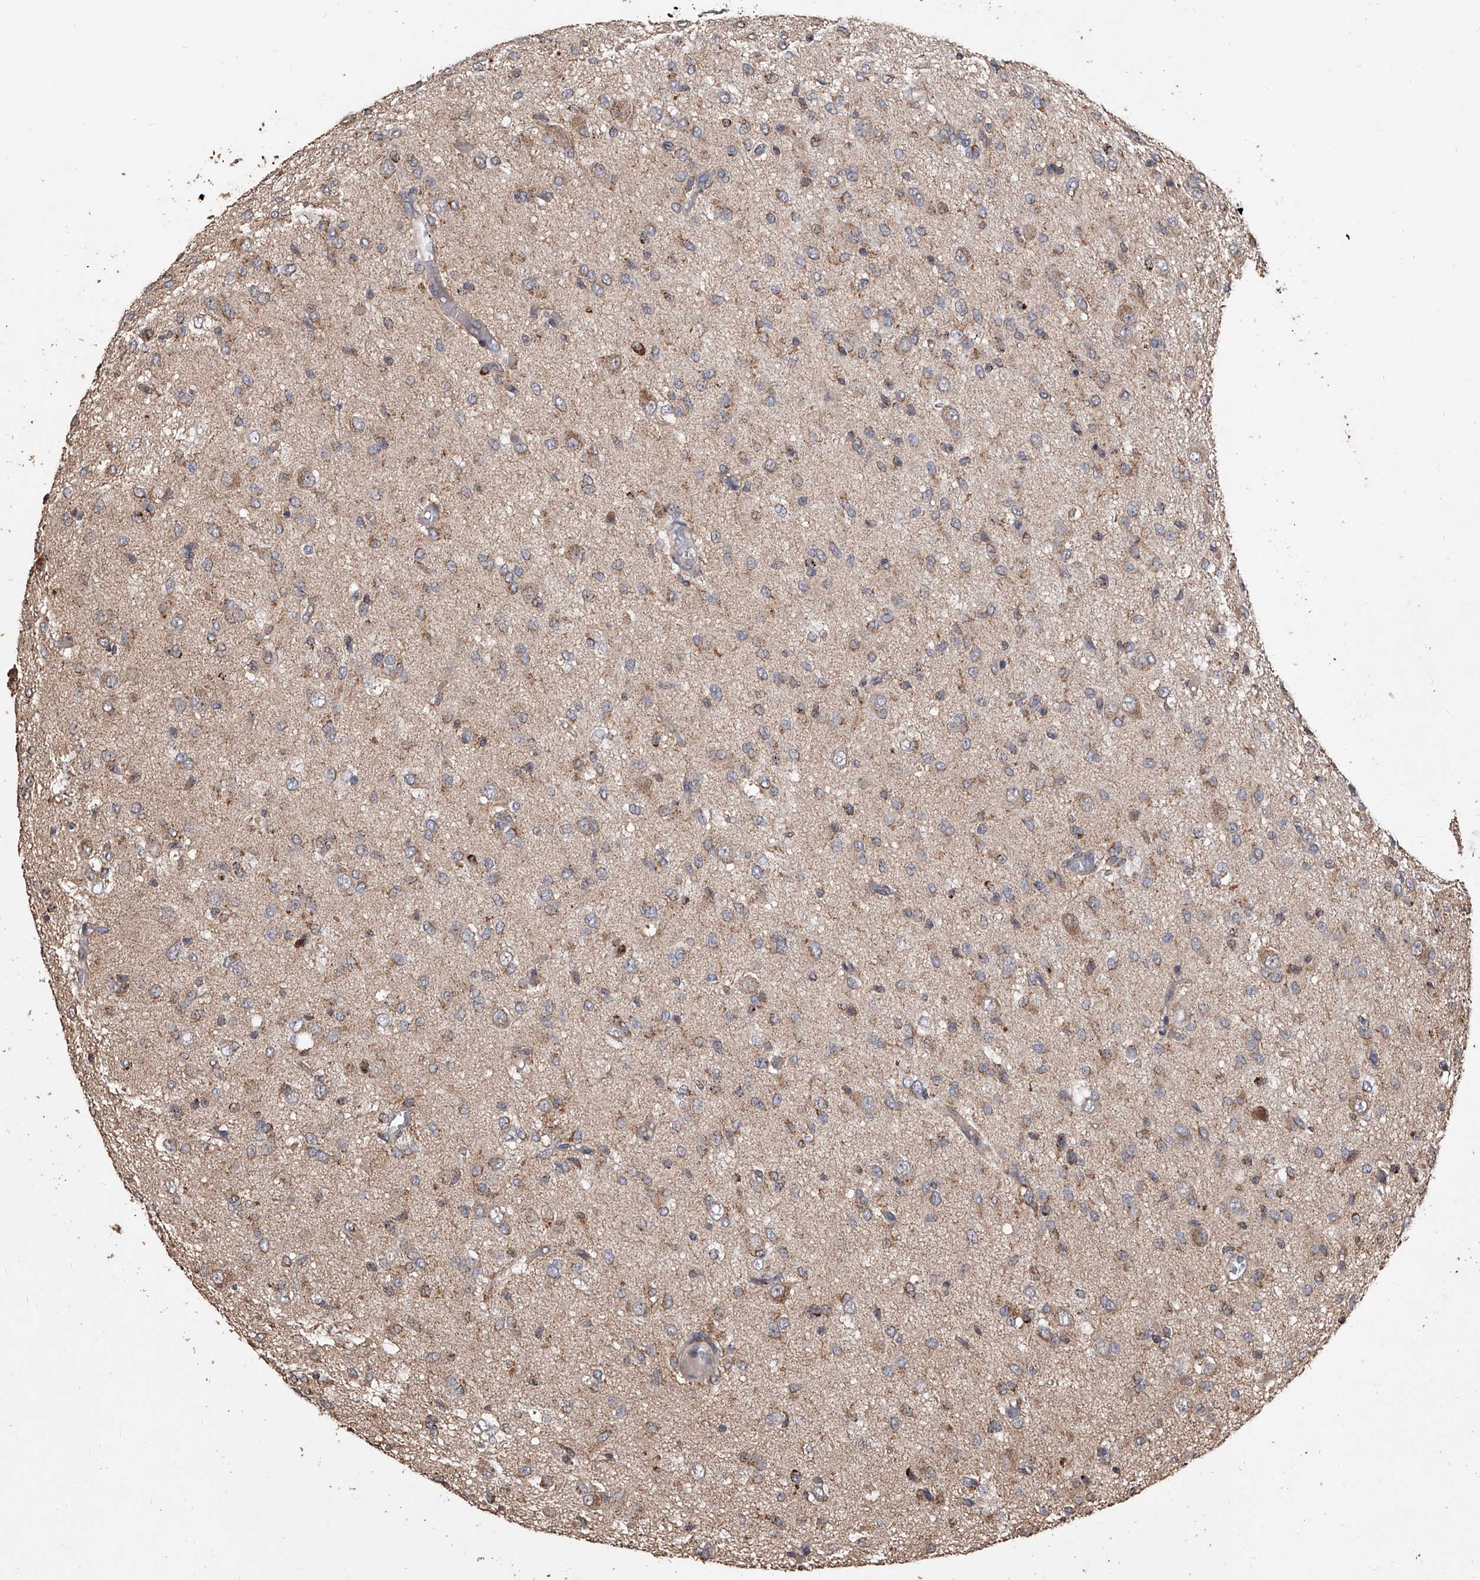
{"staining": {"intensity": "moderate", "quantity": "25%-75%", "location": "cytoplasmic/membranous"}, "tissue": "glioma", "cell_type": "Tumor cells", "image_type": "cancer", "snomed": [{"axis": "morphology", "description": "Glioma, malignant, High grade"}, {"axis": "topography", "description": "Brain"}], "caption": "A brown stain shows moderate cytoplasmic/membranous positivity of a protein in human glioma tumor cells.", "gene": "LTV1", "patient": {"sex": "female", "age": 59}}